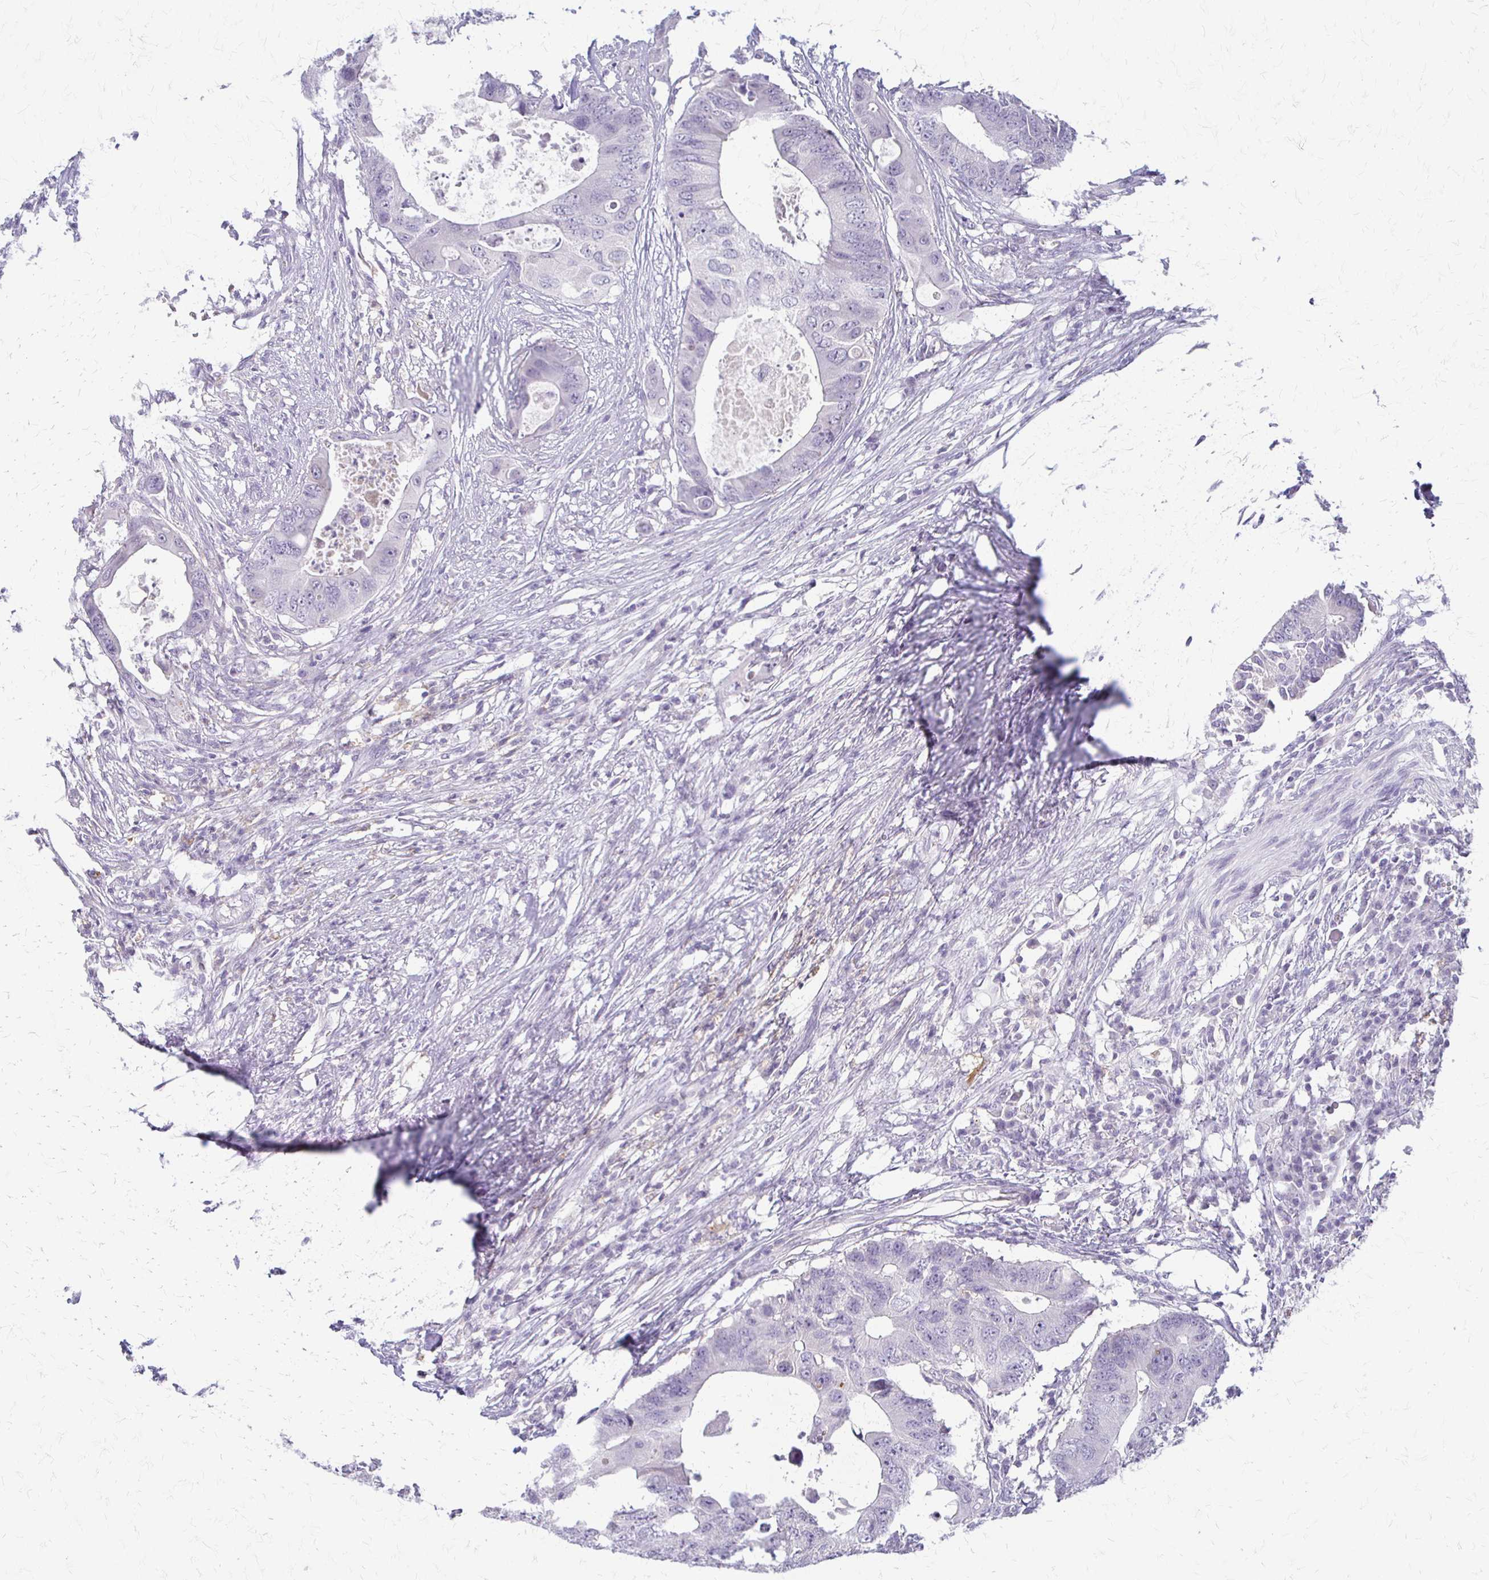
{"staining": {"intensity": "negative", "quantity": "none", "location": "none"}, "tissue": "colorectal cancer", "cell_type": "Tumor cells", "image_type": "cancer", "snomed": [{"axis": "morphology", "description": "Adenocarcinoma, NOS"}, {"axis": "topography", "description": "Colon"}], "caption": "Immunohistochemistry (IHC) of human adenocarcinoma (colorectal) exhibits no positivity in tumor cells.", "gene": "ACP5", "patient": {"sex": "male", "age": 71}}